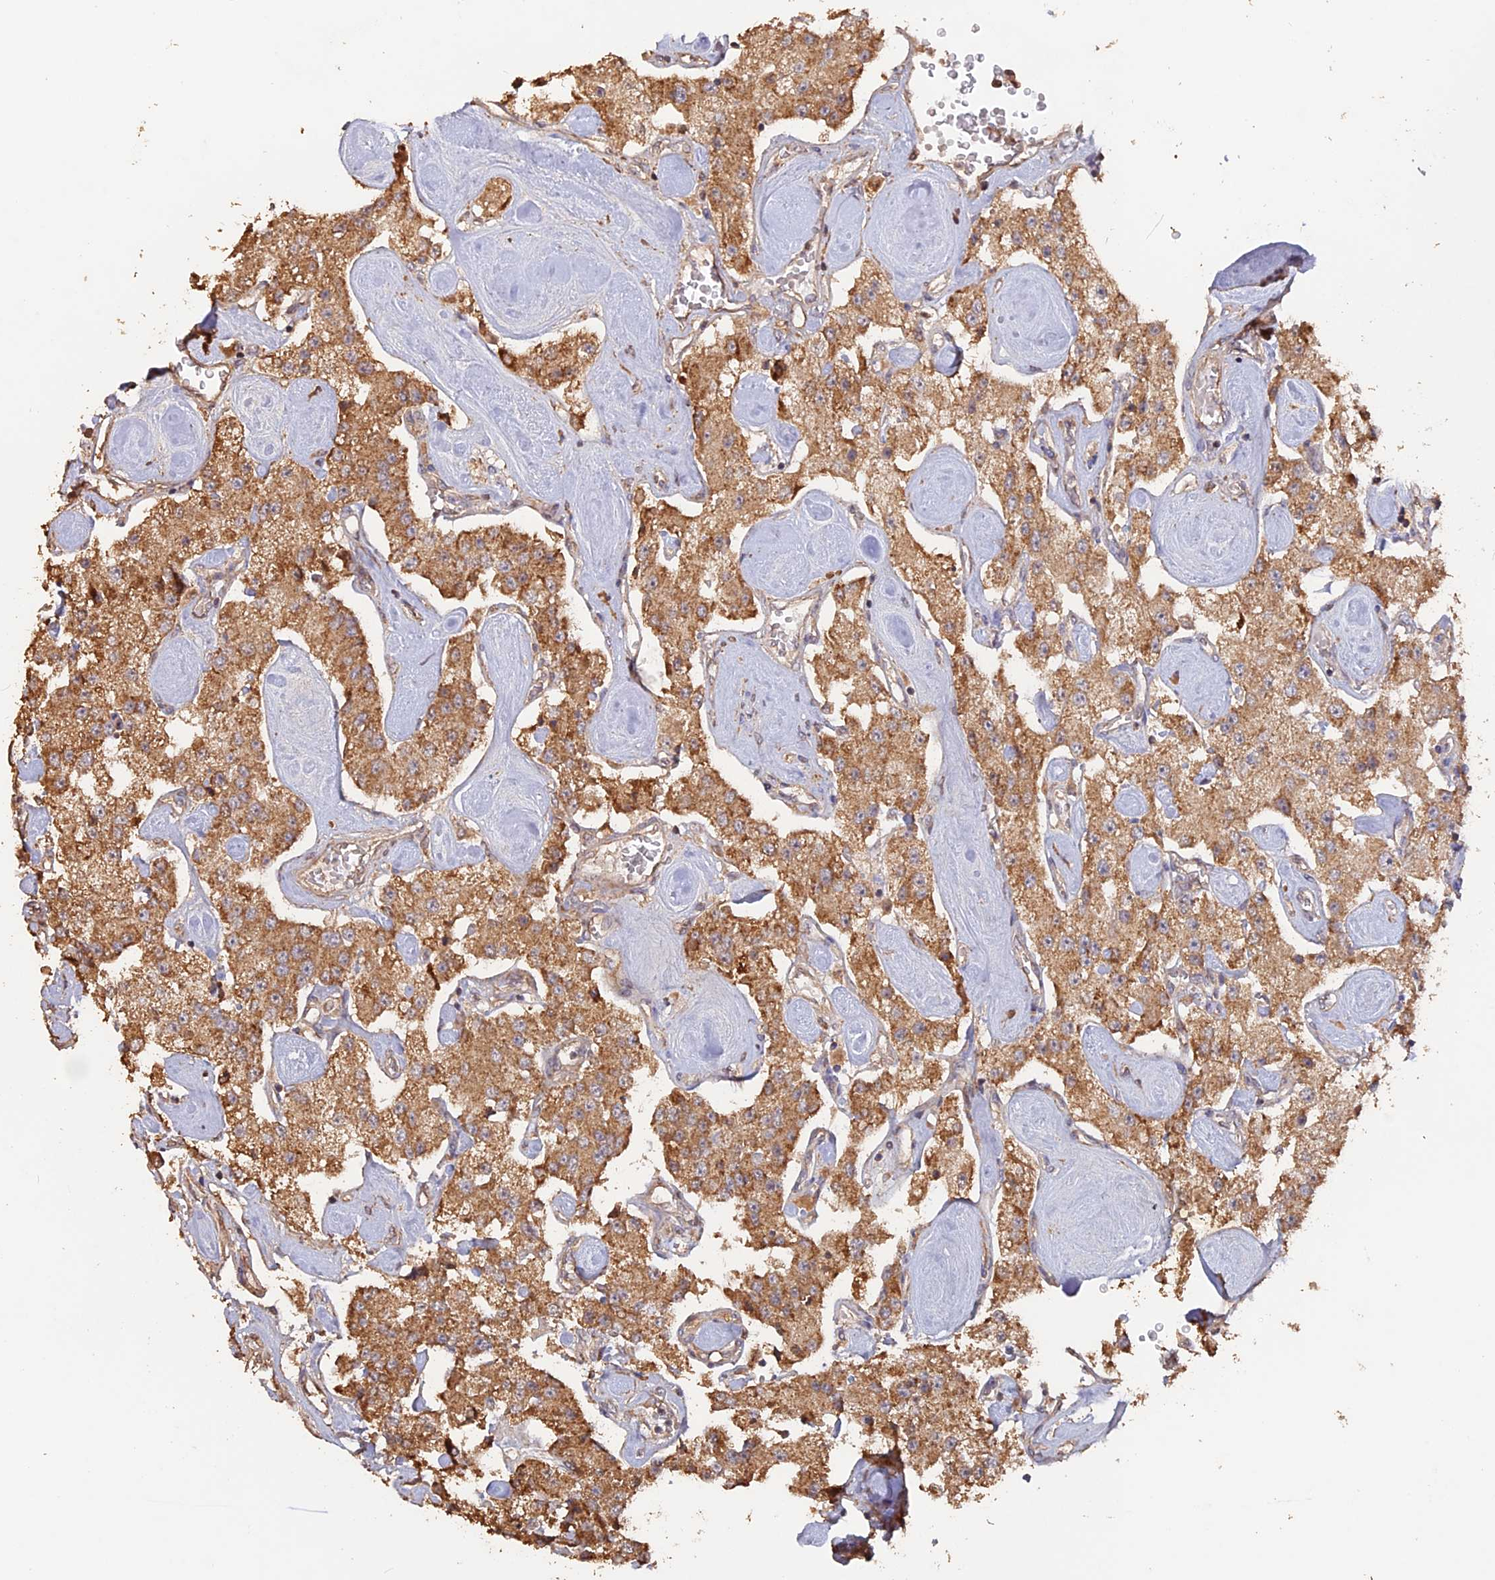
{"staining": {"intensity": "moderate", "quantity": ">75%", "location": "cytoplasmic/membranous"}, "tissue": "carcinoid", "cell_type": "Tumor cells", "image_type": "cancer", "snomed": [{"axis": "morphology", "description": "Carcinoid, malignant, NOS"}, {"axis": "topography", "description": "Pancreas"}], "caption": "Protein expression analysis of human carcinoid (malignant) reveals moderate cytoplasmic/membranous staining in approximately >75% of tumor cells. (DAB (3,3'-diaminobenzidine) = brown stain, brightfield microscopy at high magnification).", "gene": "LAYN", "patient": {"sex": "male", "age": 41}}